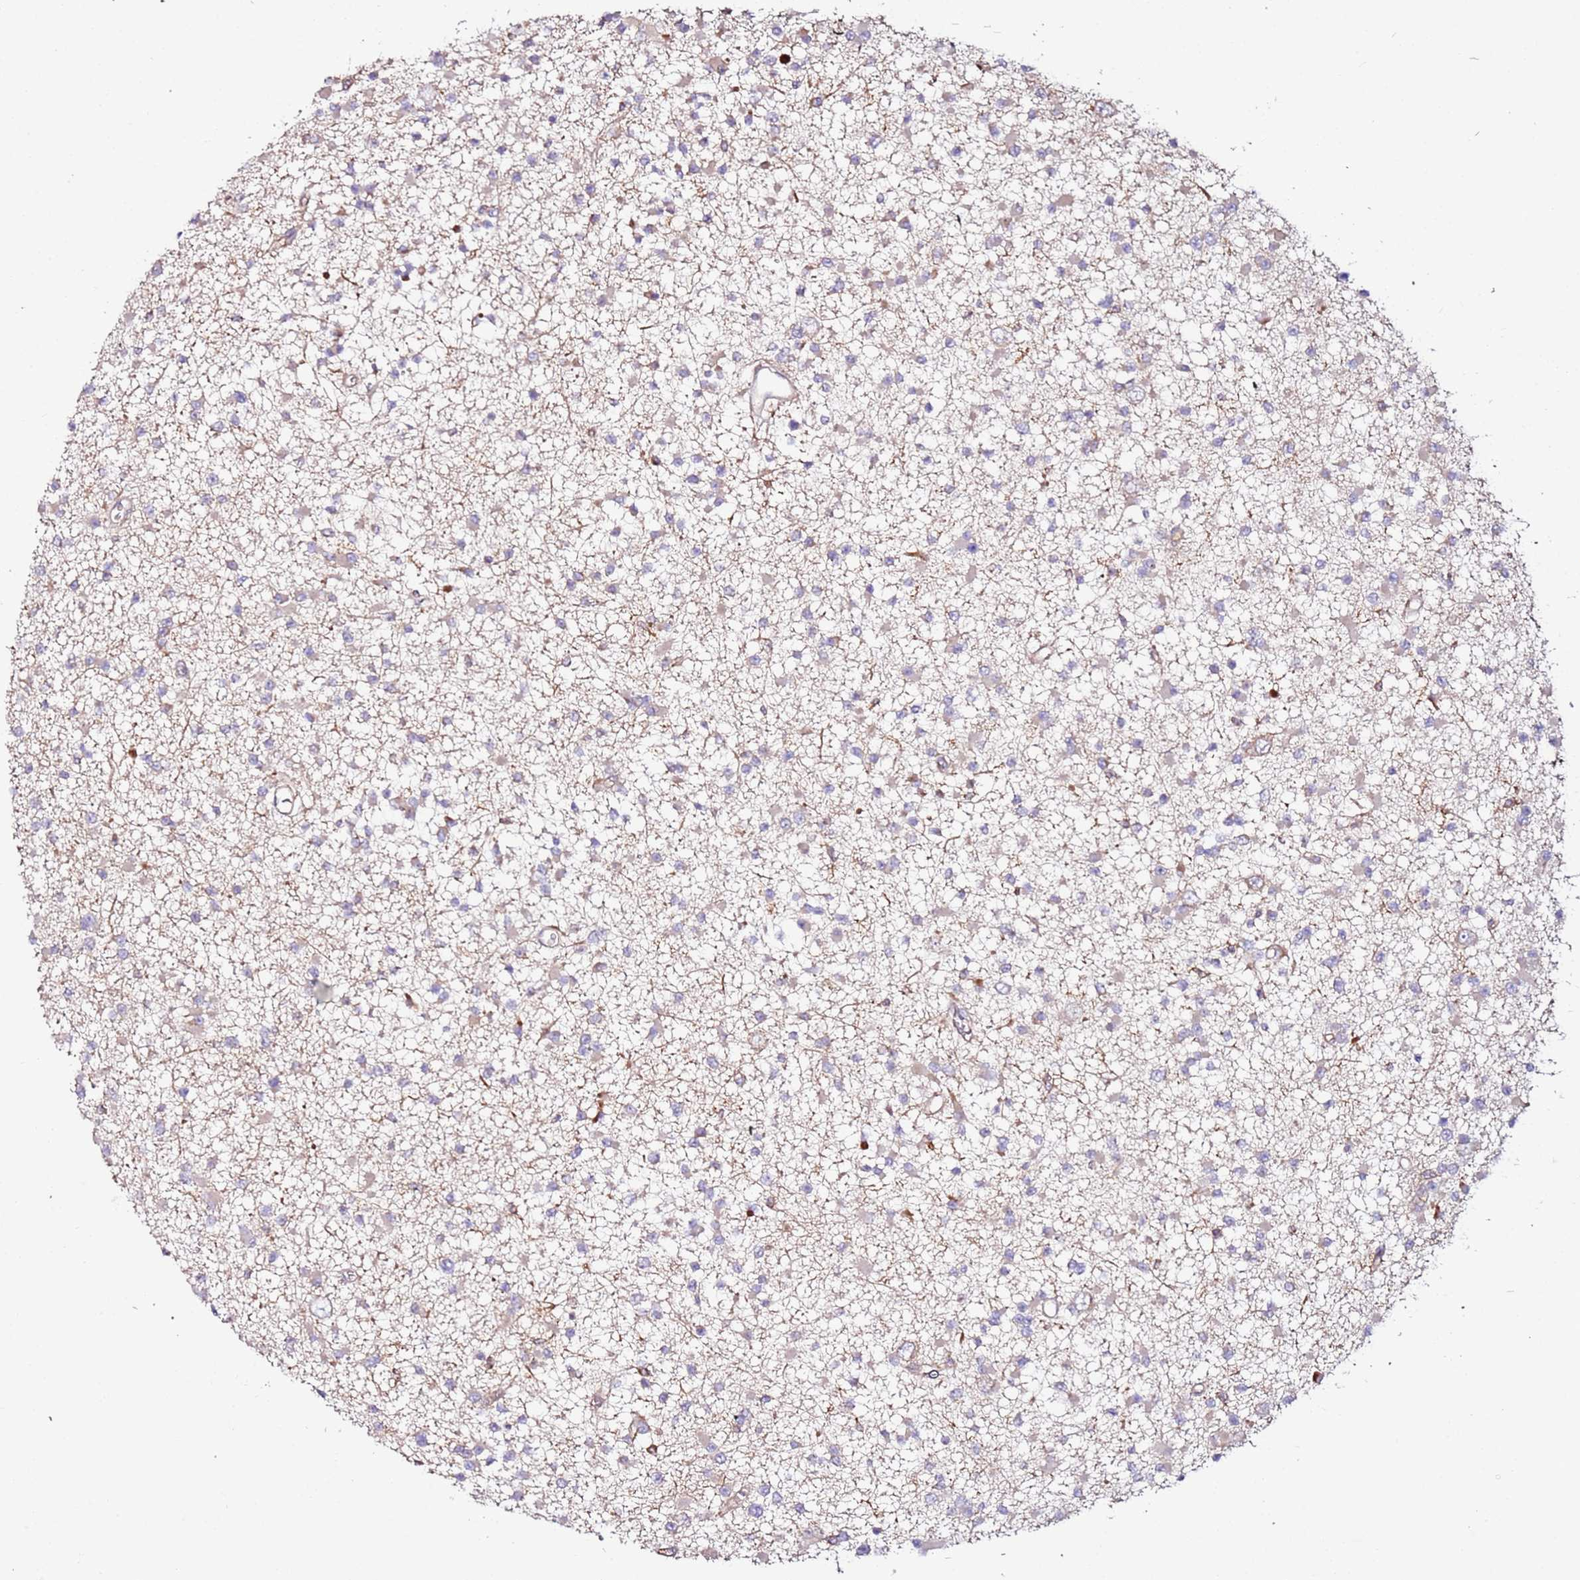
{"staining": {"intensity": "negative", "quantity": "none", "location": "none"}, "tissue": "glioma", "cell_type": "Tumor cells", "image_type": "cancer", "snomed": [{"axis": "morphology", "description": "Glioma, malignant, Low grade"}, {"axis": "topography", "description": "Brain"}], "caption": "The histopathology image reveals no staining of tumor cells in low-grade glioma (malignant). (DAB (3,3'-diaminobenzidine) IHC visualized using brightfield microscopy, high magnification).", "gene": "FLVCR1", "patient": {"sex": "female", "age": 22}}